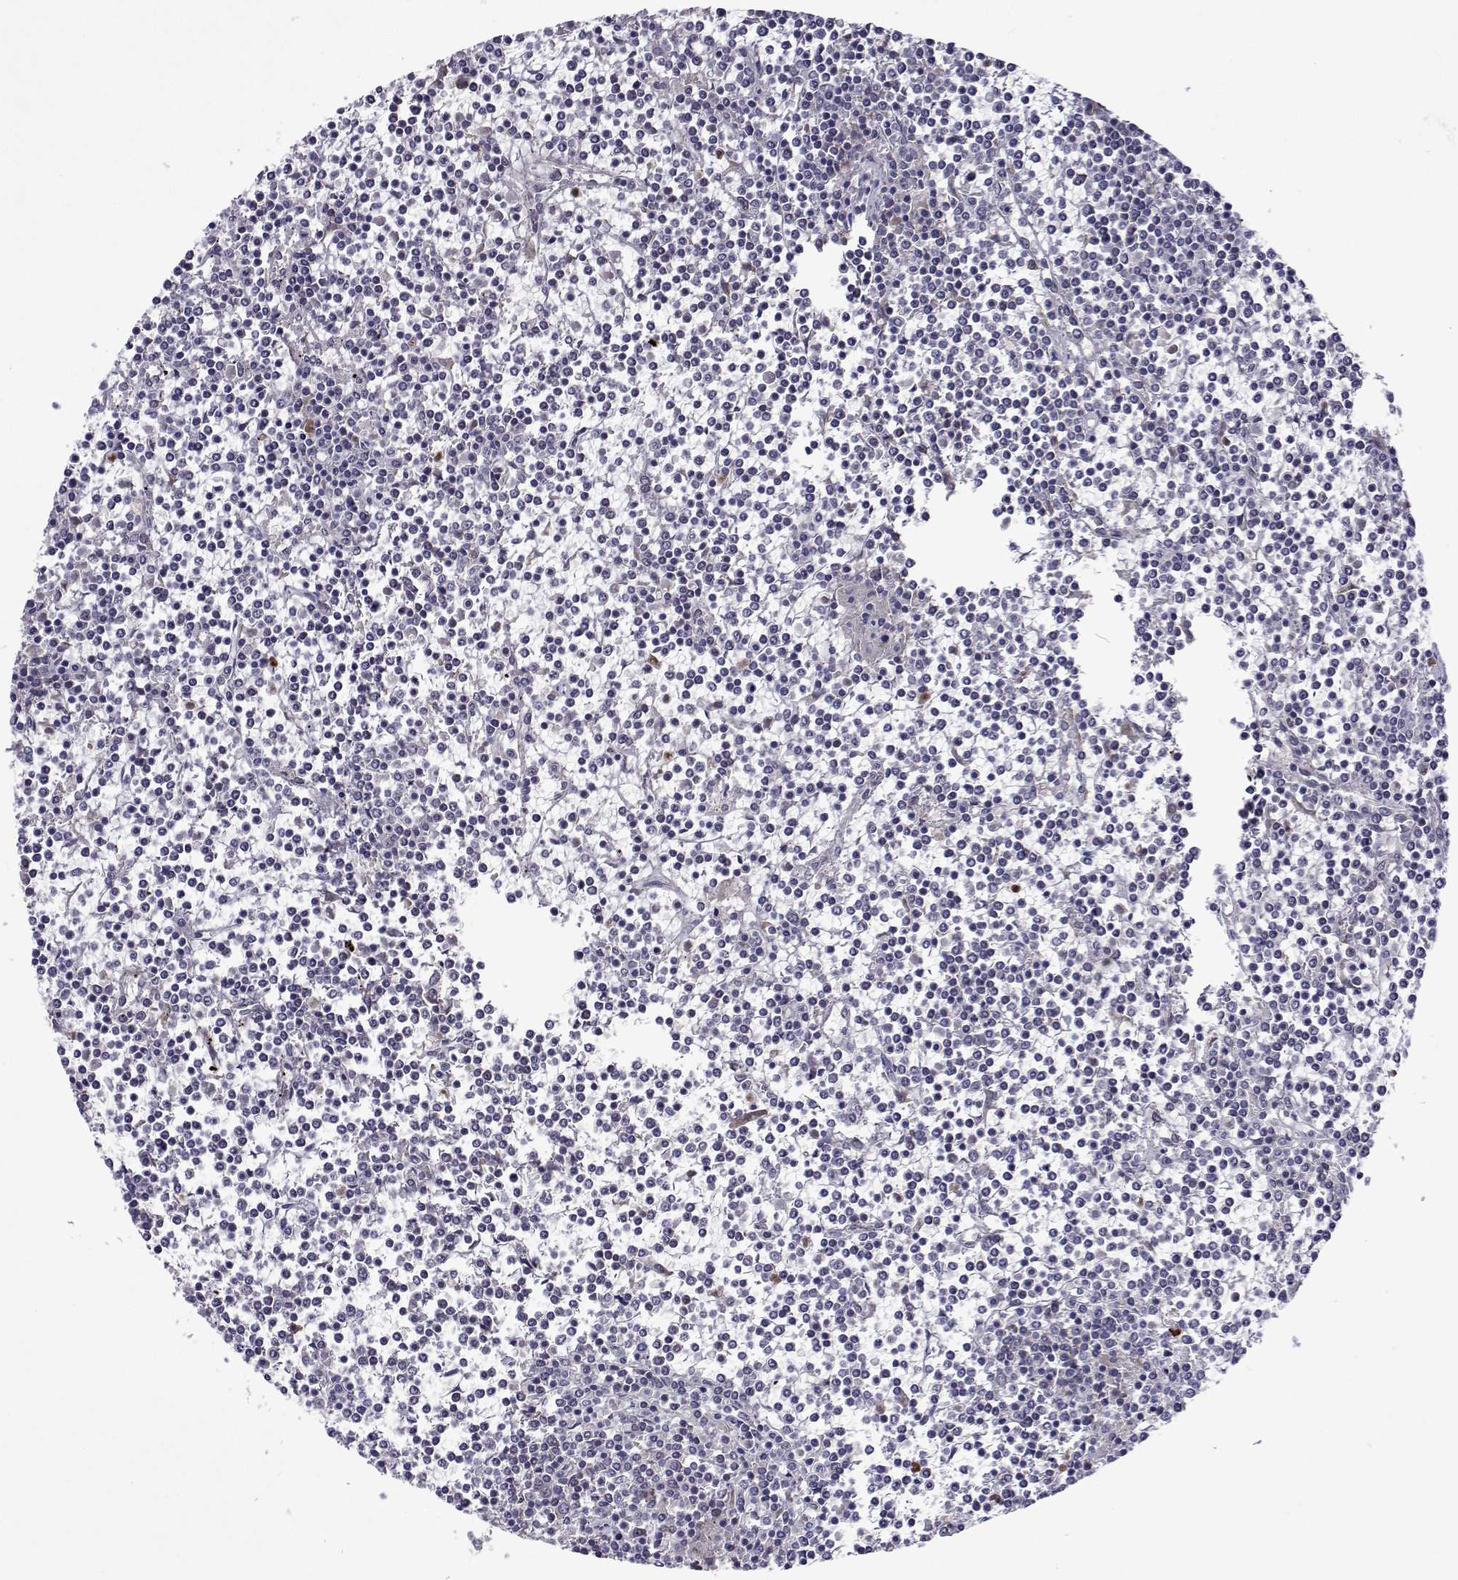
{"staining": {"intensity": "negative", "quantity": "none", "location": "none"}, "tissue": "lymphoma", "cell_type": "Tumor cells", "image_type": "cancer", "snomed": [{"axis": "morphology", "description": "Malignant lymphoma, non-Hodgkin's type, Low grade"}, {"axis": "topography", "description": "Spleen"}], "caption": "Human lymphoma stained for a protein using immunohistochemistry (IHC) demonstrates no staining in tumor cells.", "gene": "TARBP2", "patient": {"sex": "female", "age": 19}}